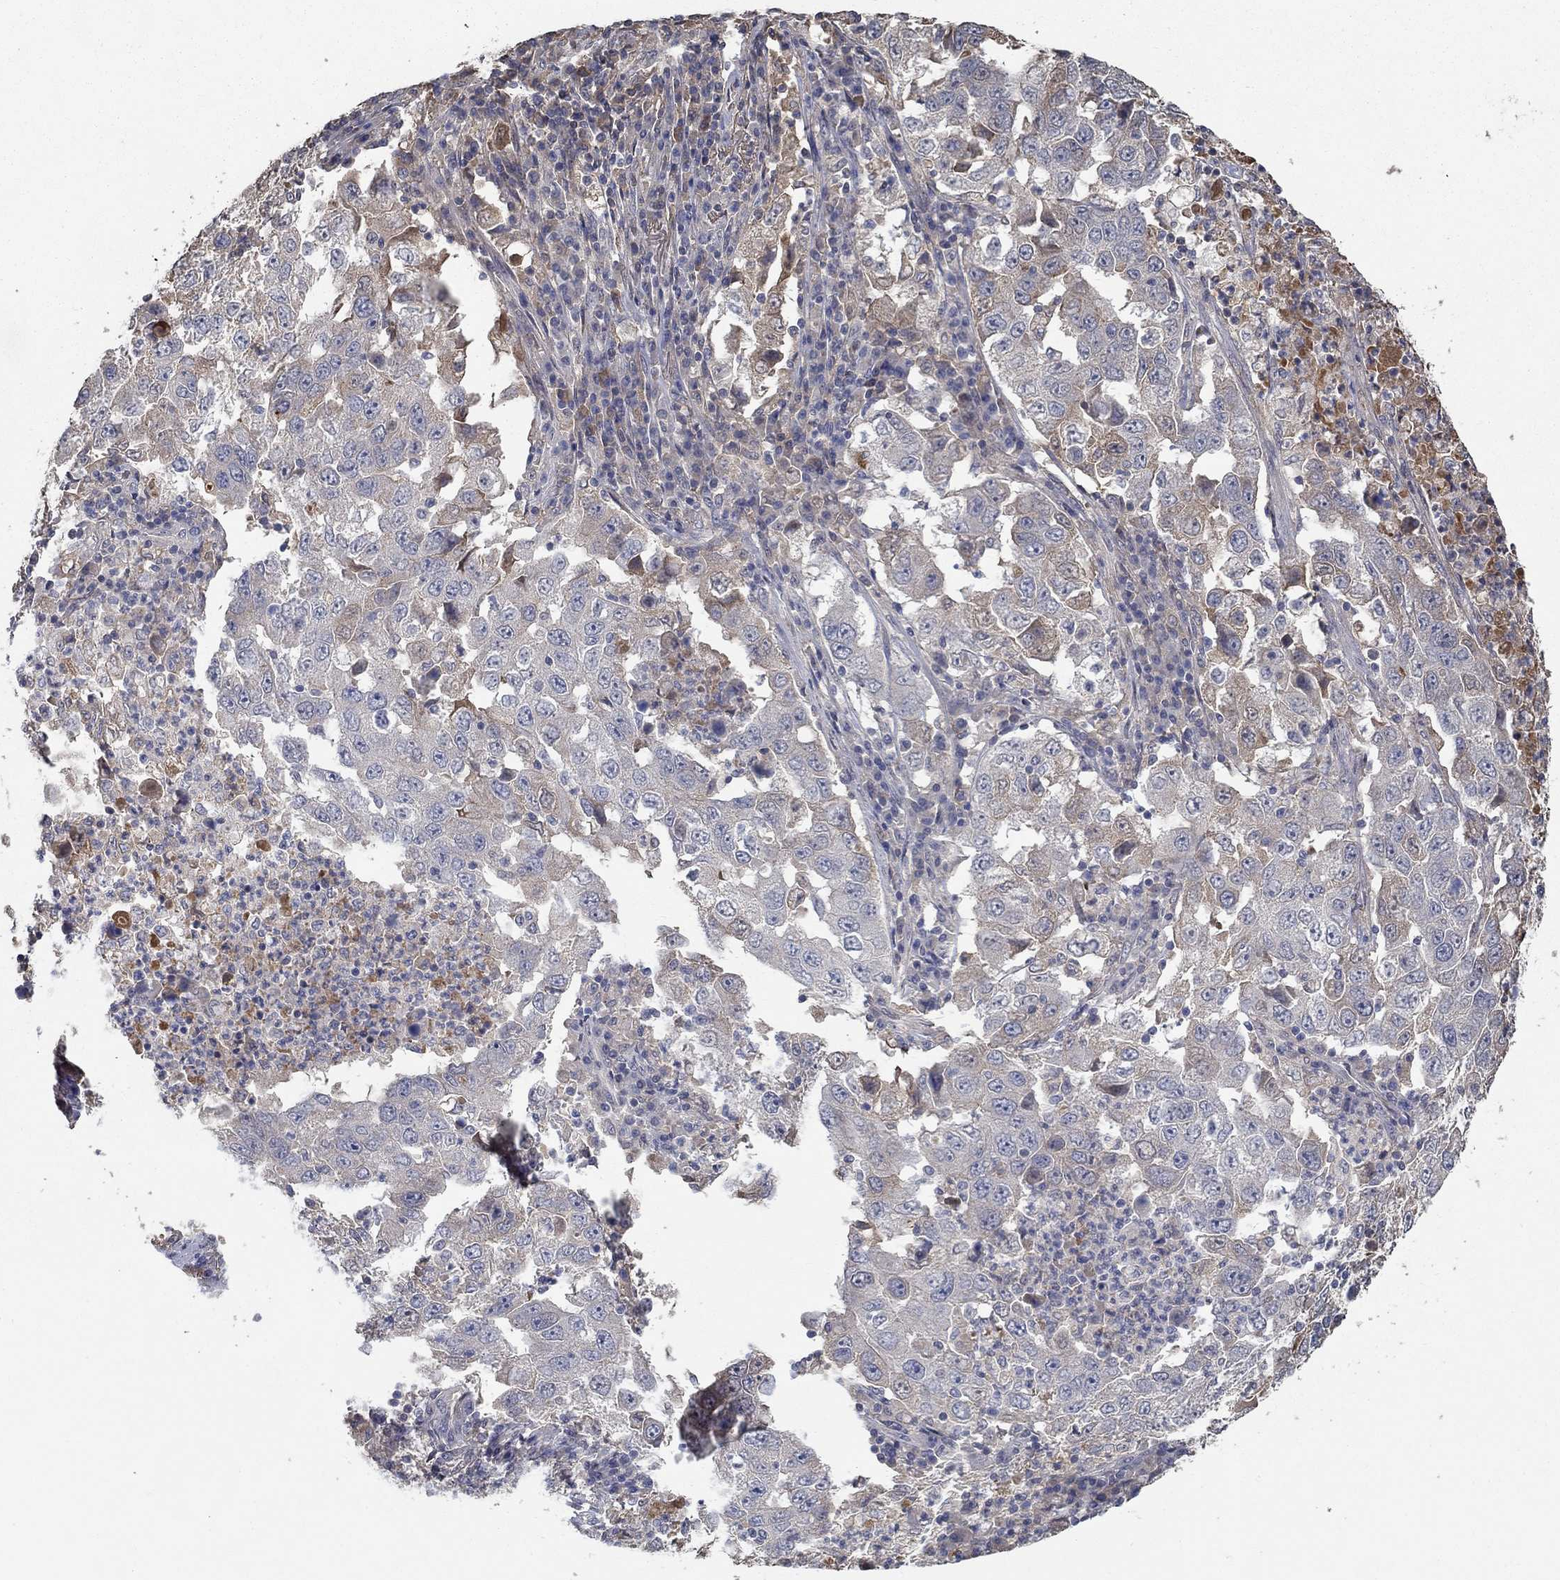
{"staining": {"intensity": "negative", "quantity": "none", "location": "none"}, "tissue": "lung cancer", "cell_type": "Tumor cells", "image_type": "cancer", "snomed": [{"axis": "morphology", "description": "Adenocarcinoma, NOS"}, {"axis": "topography", "description": "Lung"}], "caption": "IHC photomicrograph of human lung adenocarcinoma stained for a protein (brown), which demonstrates no expression in tumor cells. The staining is performed using DAB (3,3'-diaminobenzidine) brown chromogen with nuclei counter-stained in using hematoxylin.", "gene": "IL10", "patient": {"sex": "male", "age": 73}}